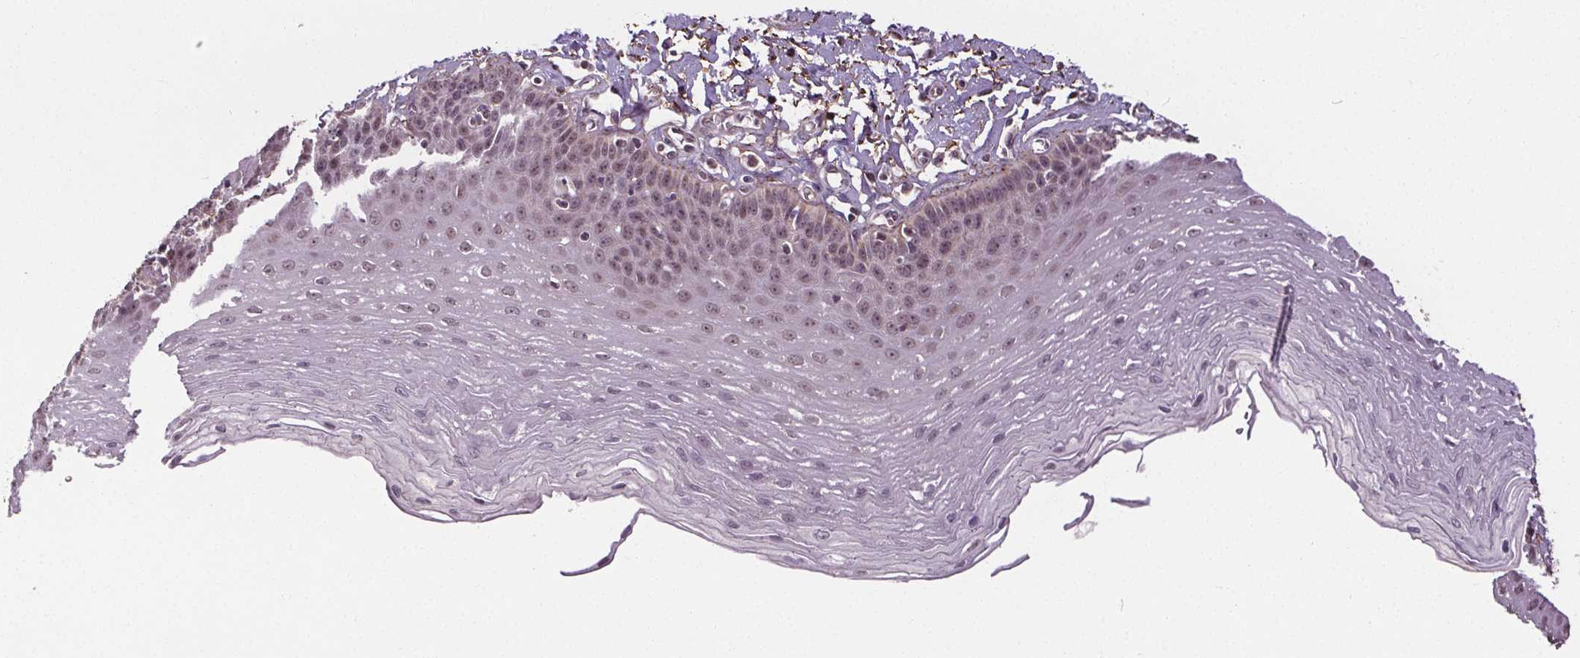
{"staining": {"intensity": "weak", "quantity": "25%-75%", "location": "nuclear"}, "tissue": "esophagus", "cell_type": "Squamous epithelial cells", "image_type": "normal", "snomed": [{"axis": "morphology", "description": "Normal tissue, NOS"}, {"axis": "topography", "description": "Esophagus"}], "caption": "Immunohistochemical staining of benign esophagus demonstrates low levels of weak nuclear expression in about 25%-75% of squamous epithelial cells. (Brightfield microscopy of DAB IHC at high magnification).", "gene": "KIAA0232", "patient": {"sex": "female", "age": 81}}